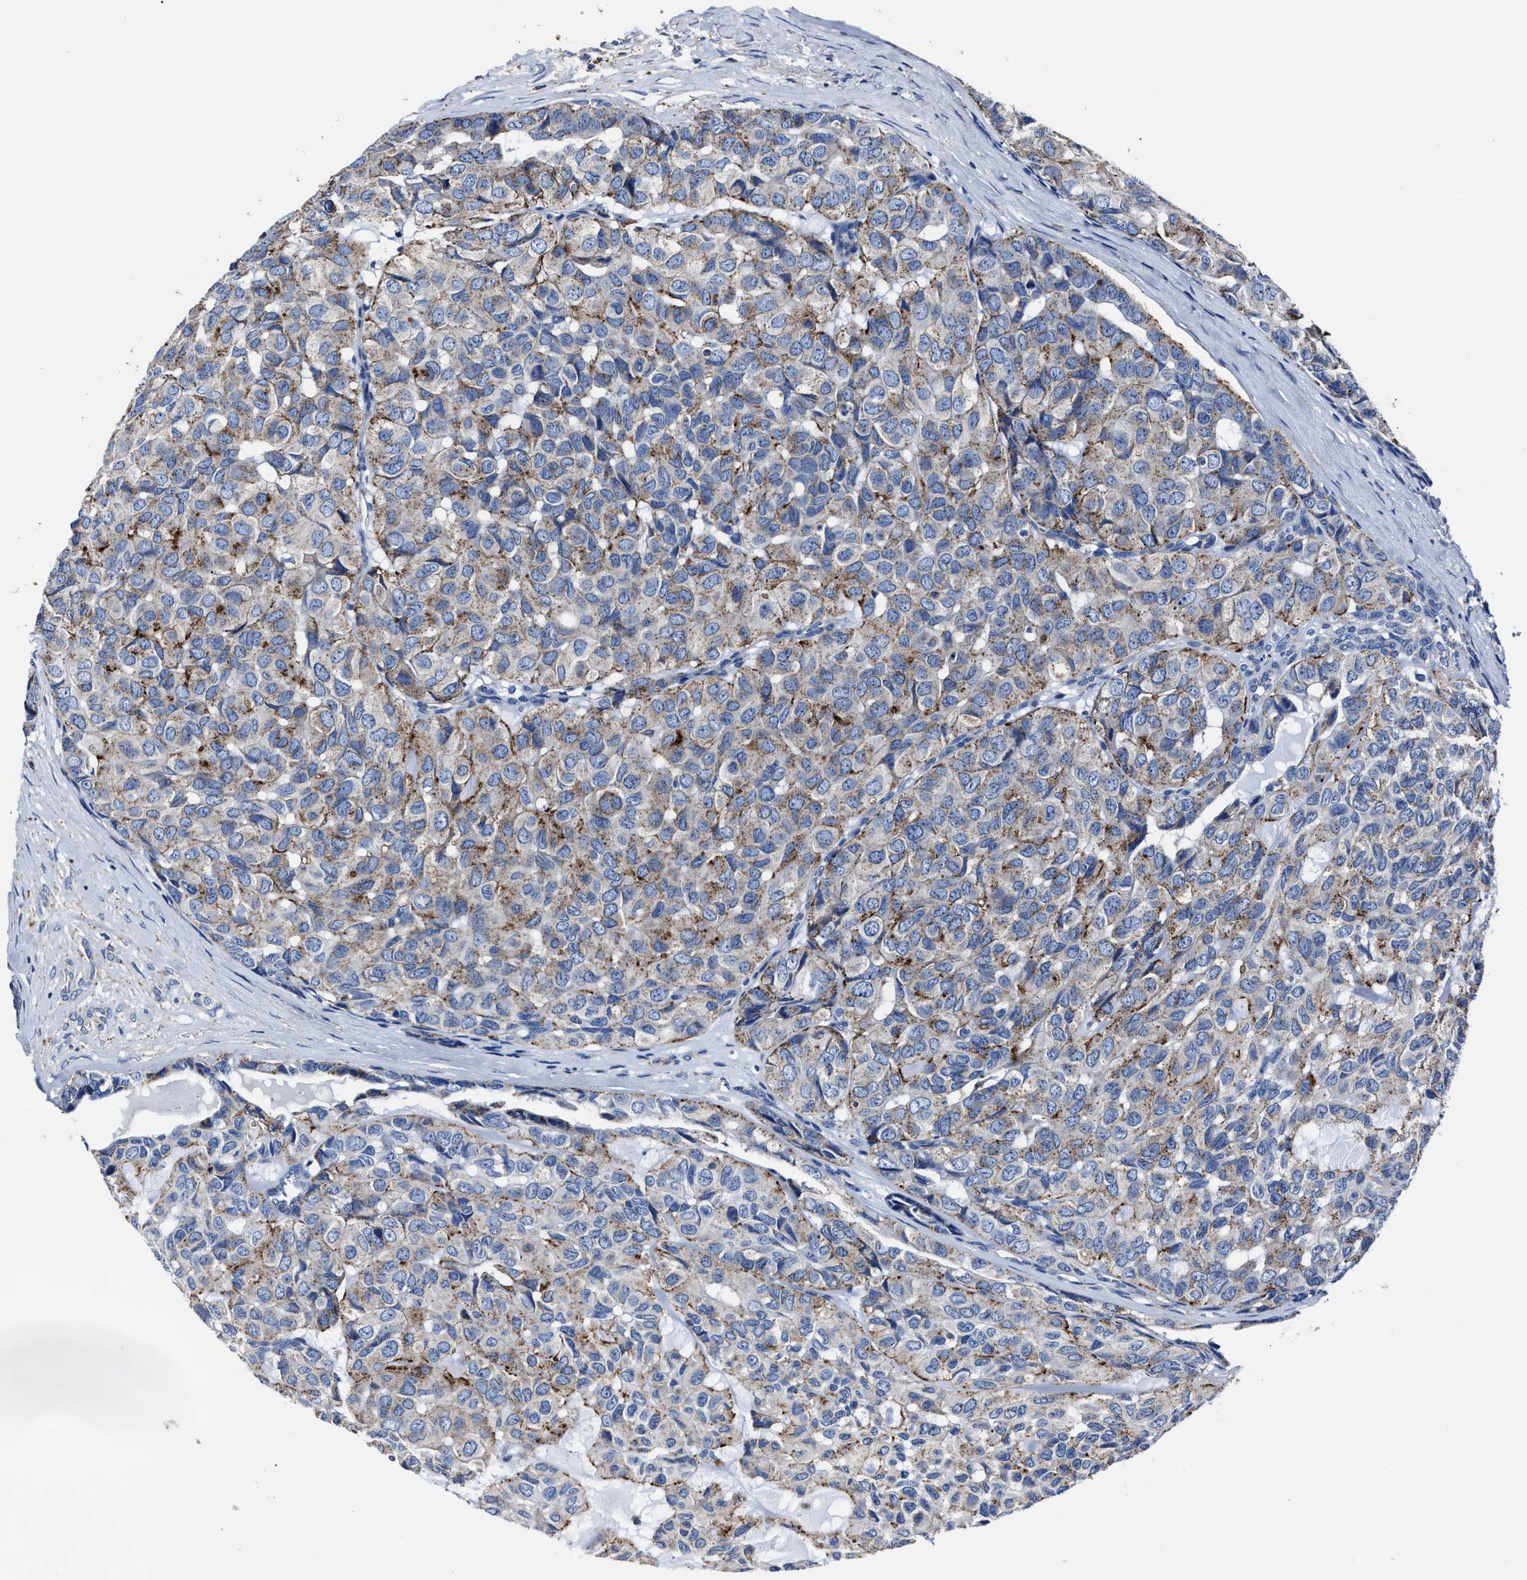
{"staining": {"intensity": "moderate", "quantity": ">75%", "location": "cytoplasmic/membranous"}, "tissue": "head and neck cancer", "cell_type": "Tumor cells", "image_type": "cancer", "snomed": [{"axis": "morphology", "description": "Adenocarcinoma, NOS"}, {"axis": "topography", "description": "Salivary gland, NOS"}, {"axis": "topography", "description": "Head-Neck"}], "caption": "Protein staining shows moderate cytoplasmic/membranous expression in about >75% of tumor cells in head and neck adenocarcinoma.", "gene": "LAMTOR4", "patient": {"sex": "female", "age": 76}}